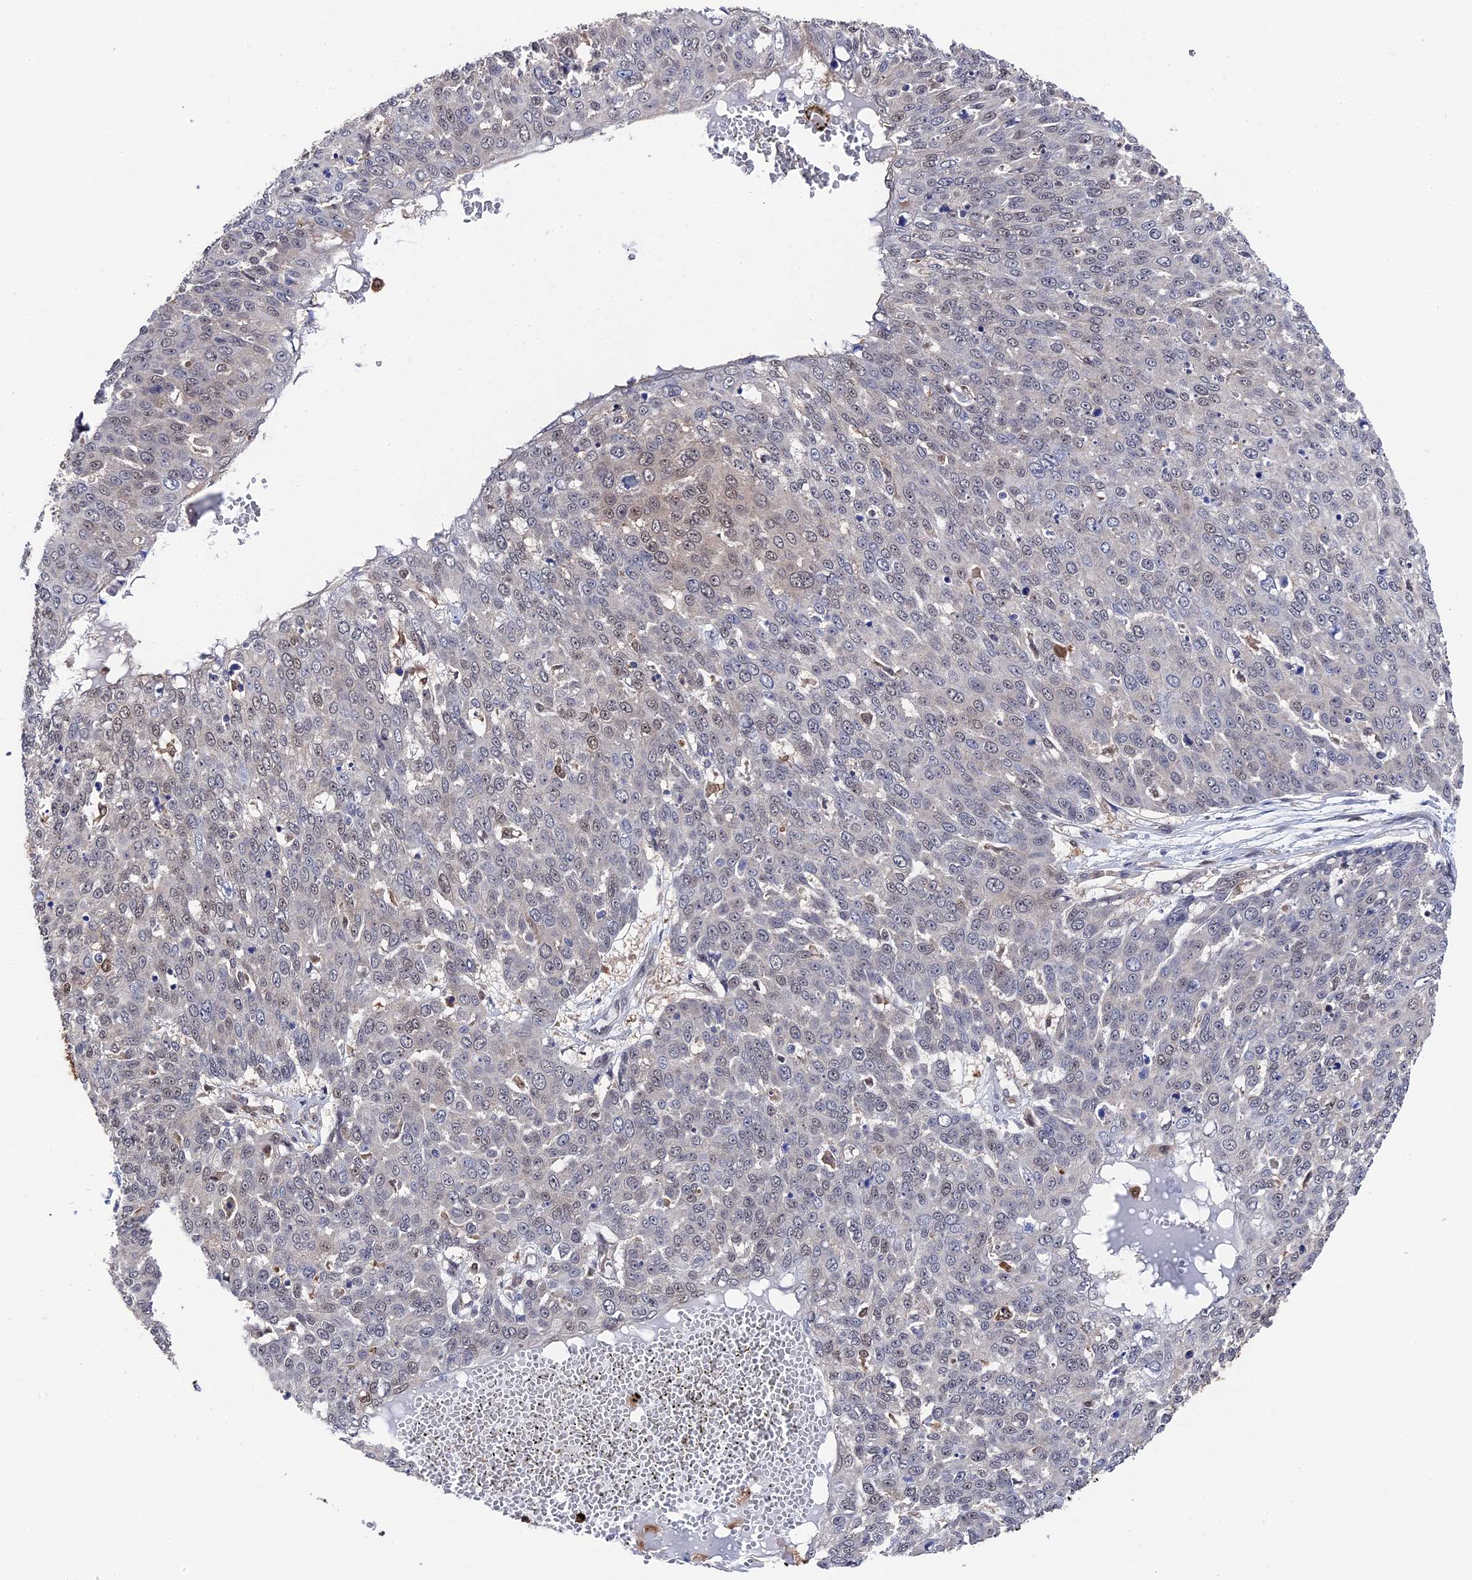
{"staining": {"intensity": "weak", "quantity": "<25%", "location": "nuclear"}, "tissue": "skin cancer", "cell_type": "Tumor cells", "image_type": "cancer", "snomed": [{"axis": "morphology", "description": "Squamous cell carcinoma, NOS"}, {"axis": "topography", "description": "Skin"}], "caption": "High magnification brightfield microscopy of skin cancer (squamous cell carcinoma) stained with DAB (3,3'-diaminobenzidine) (brown) and counterstained with hematoxylin (blue): tumor cells show no significant positivity.", "gene": "RNH1", "patient": {"sex": "male", "age": 71}}